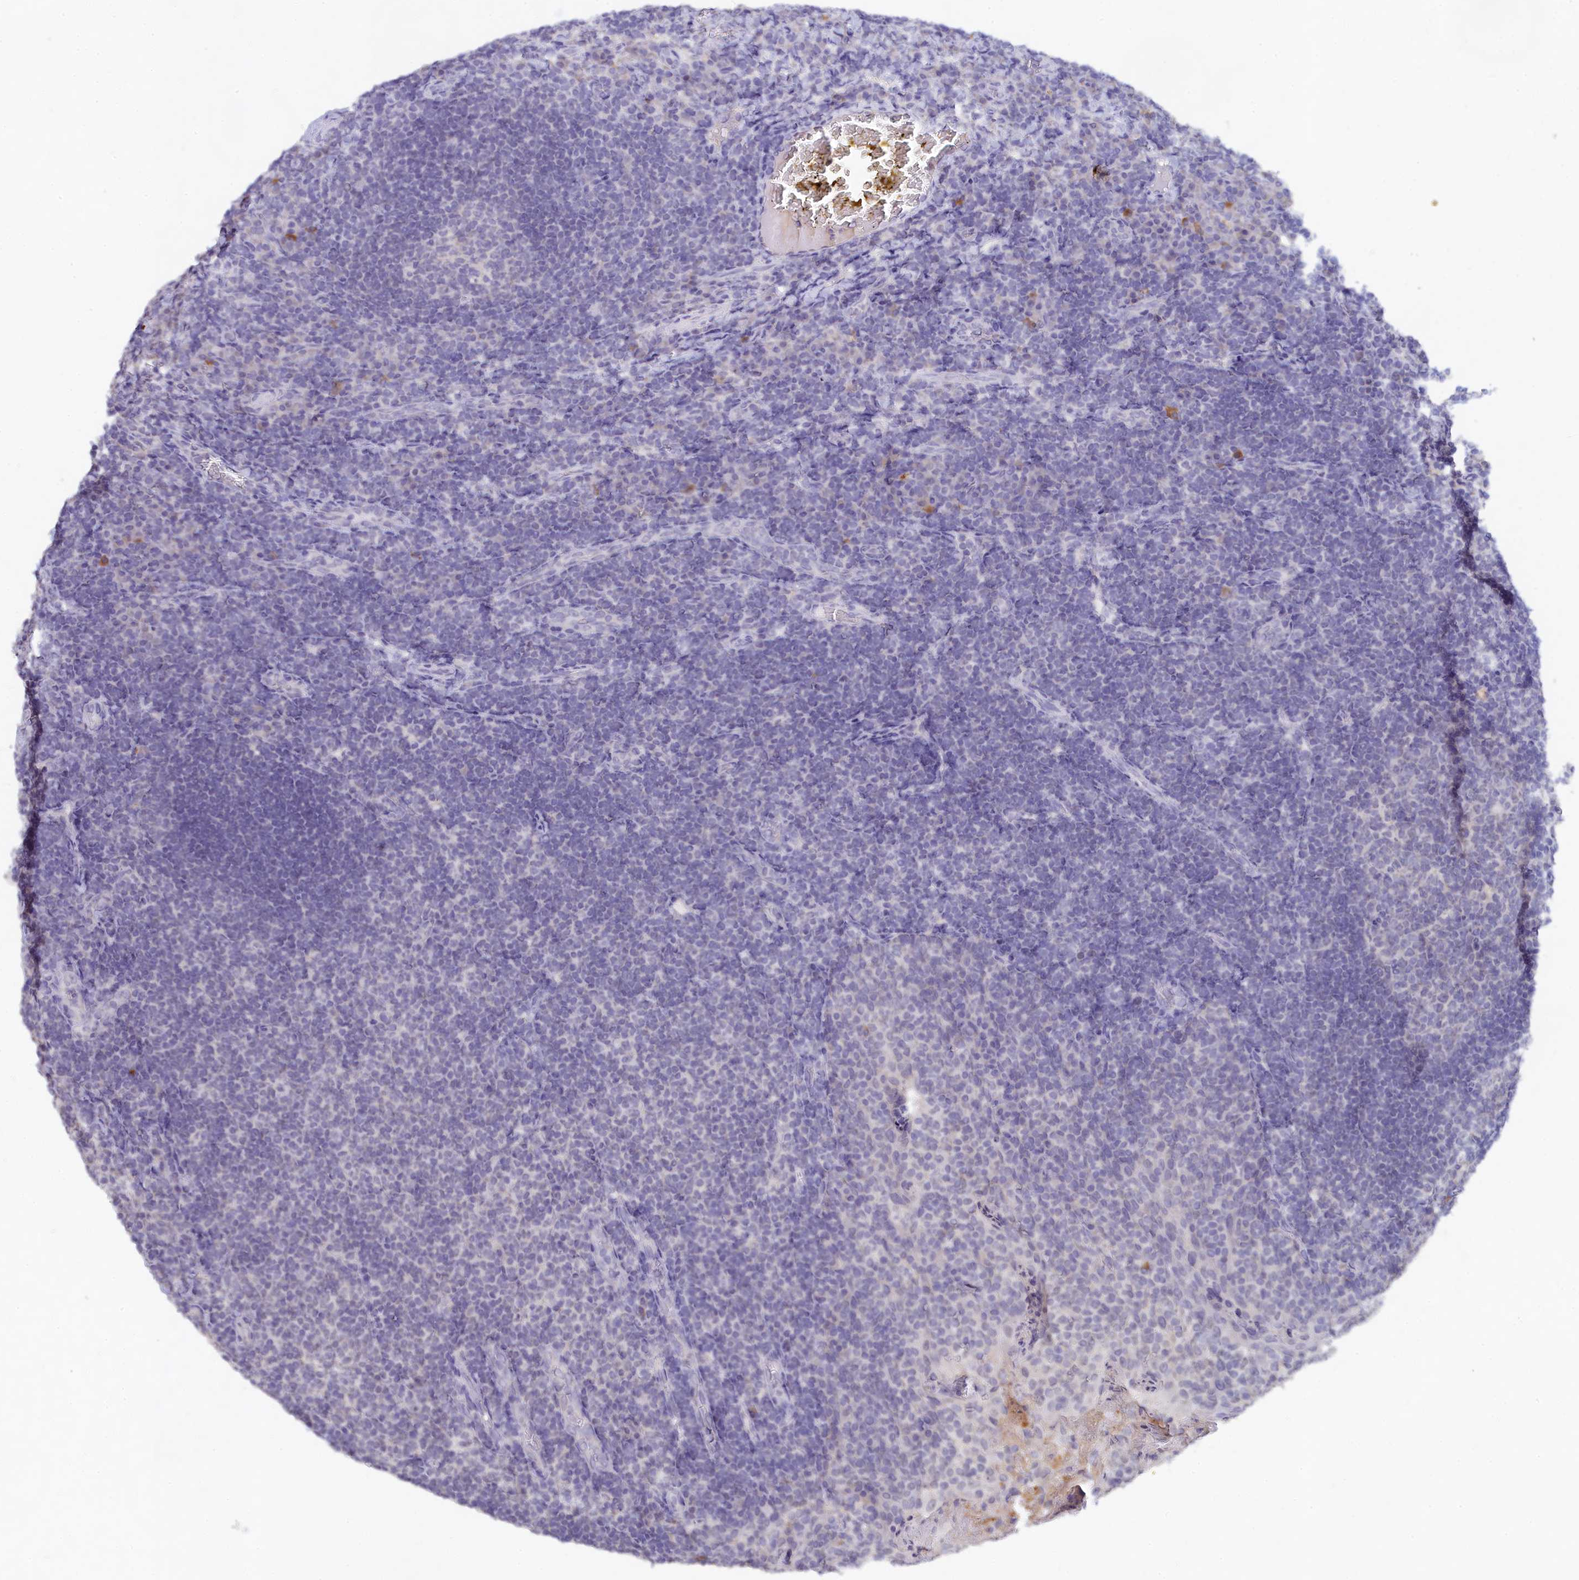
{"staining": {"intensity": "weak", "quantity": "<25%", "location": "cytoplasmic/membranous"}, "tissue": "tonsil", "cell_type": "Germinal center cells", "image_type": "normal", "snomed": [{"axis": "morphology", "description": "Normal tissue, NOS"}, {"axis": "topography", "description": "Tonsil"}], "caption": "Immunohistochemistry photomicrograph of benign human tonsil stained for a protein (brown), which exhibits no positivity in germinal center cells. (Immunohistochemistry, brightfield microscopy, high magnification).", "gene": "LRIF1", "patient": {"sex": "male", "age": 17}}